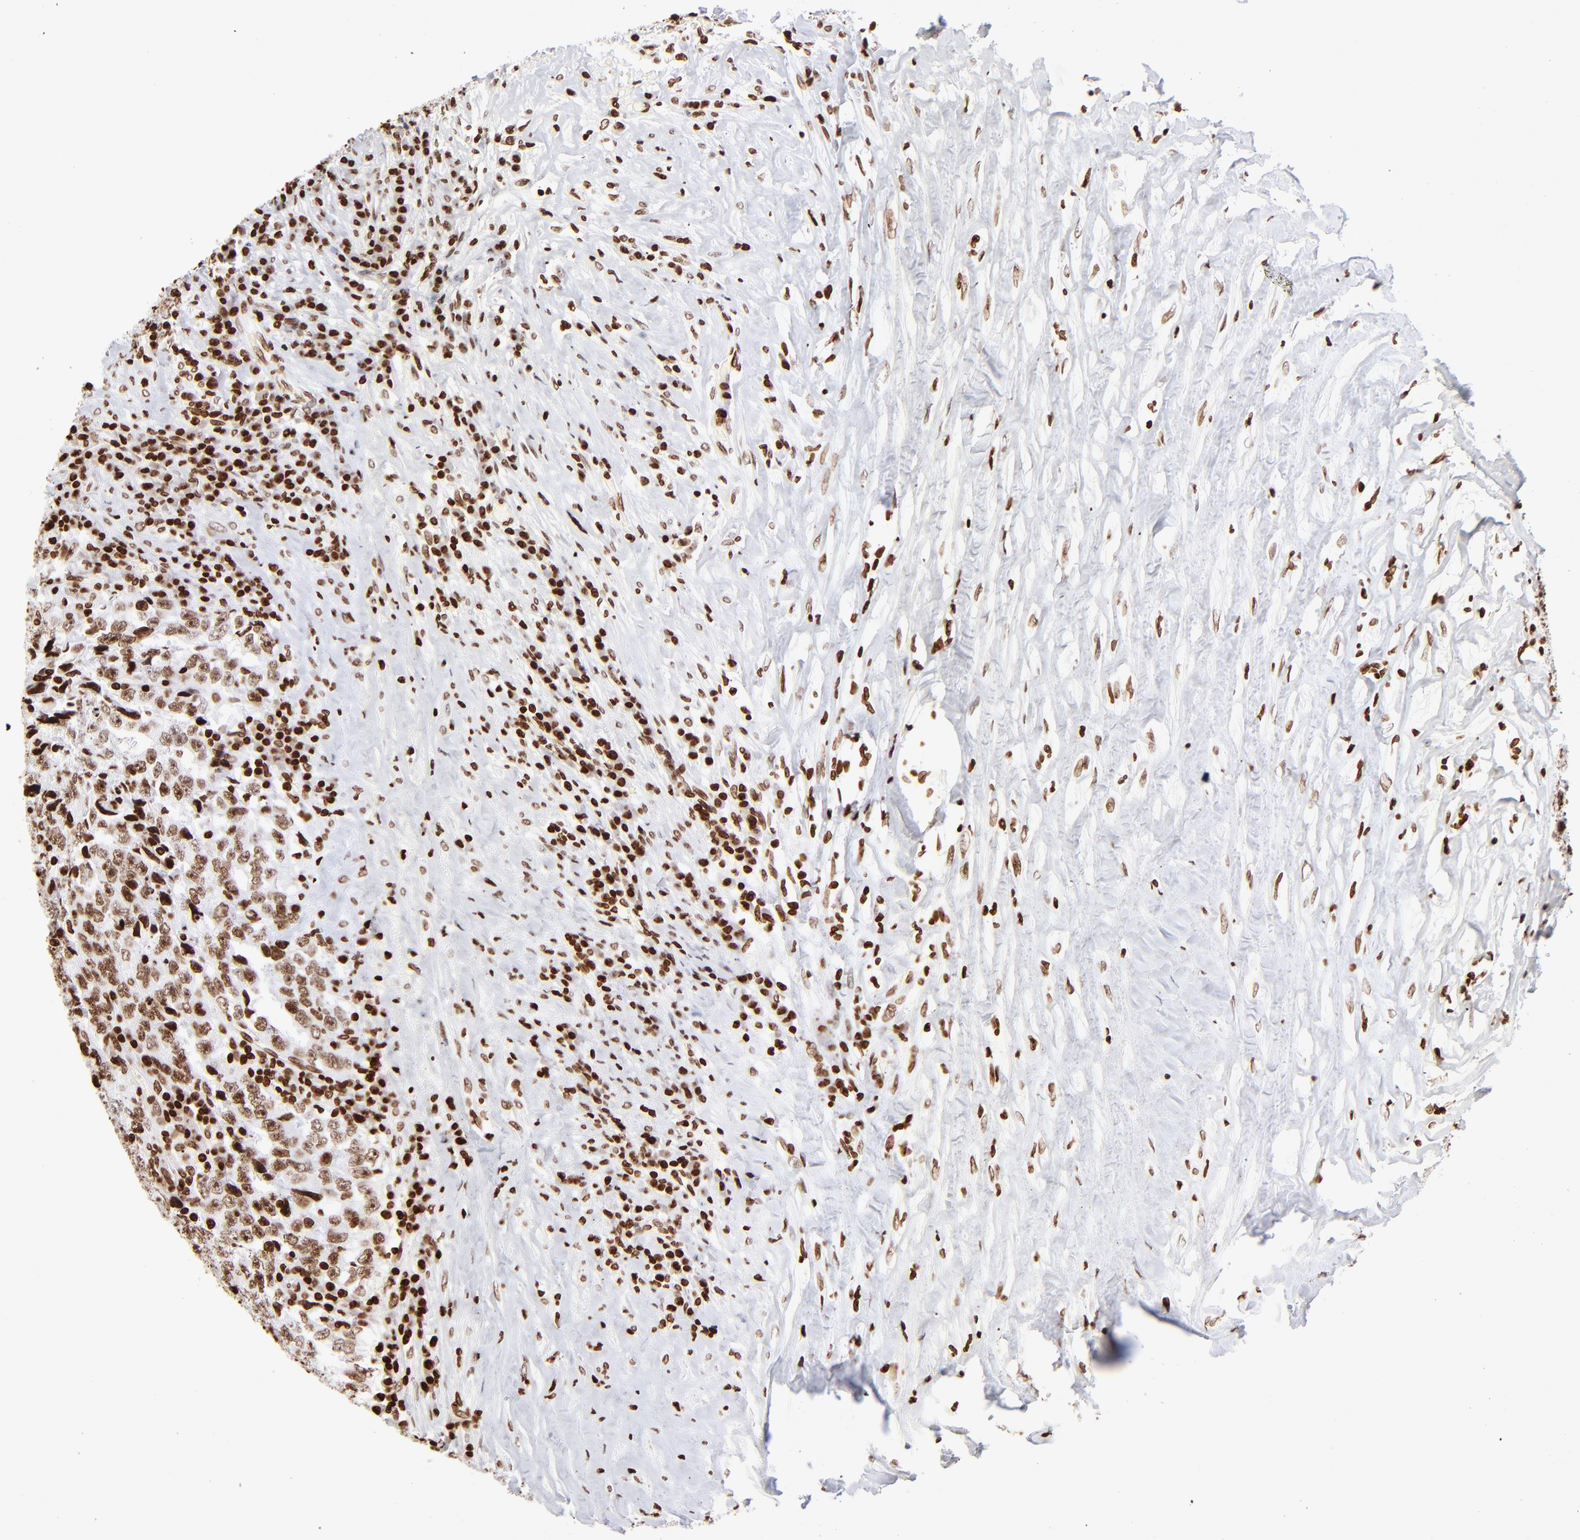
{"staining": {"intensity": "moderate", "quantity": ">75%", "location": "nuclear"}, "tissue": "testis cancer", "cell_type": "Tumor cells", "image_type": "cancer", "snomed": [{"axis": "morphology", "description": "Necrosis, NOS"}, {"axis": "morphology", "description": "Carcinoma, Embryonal, NOS"}, {"axis": "topography", "description": "Testis"}], "caption": "Protein expression by immunohistochemistry reveals moderate nuclear positivity in about >75% of tumor cells in testis embryonal carcinoma.", "gene": "RTL4", "patient": {"sex": "male", "age": 19}}